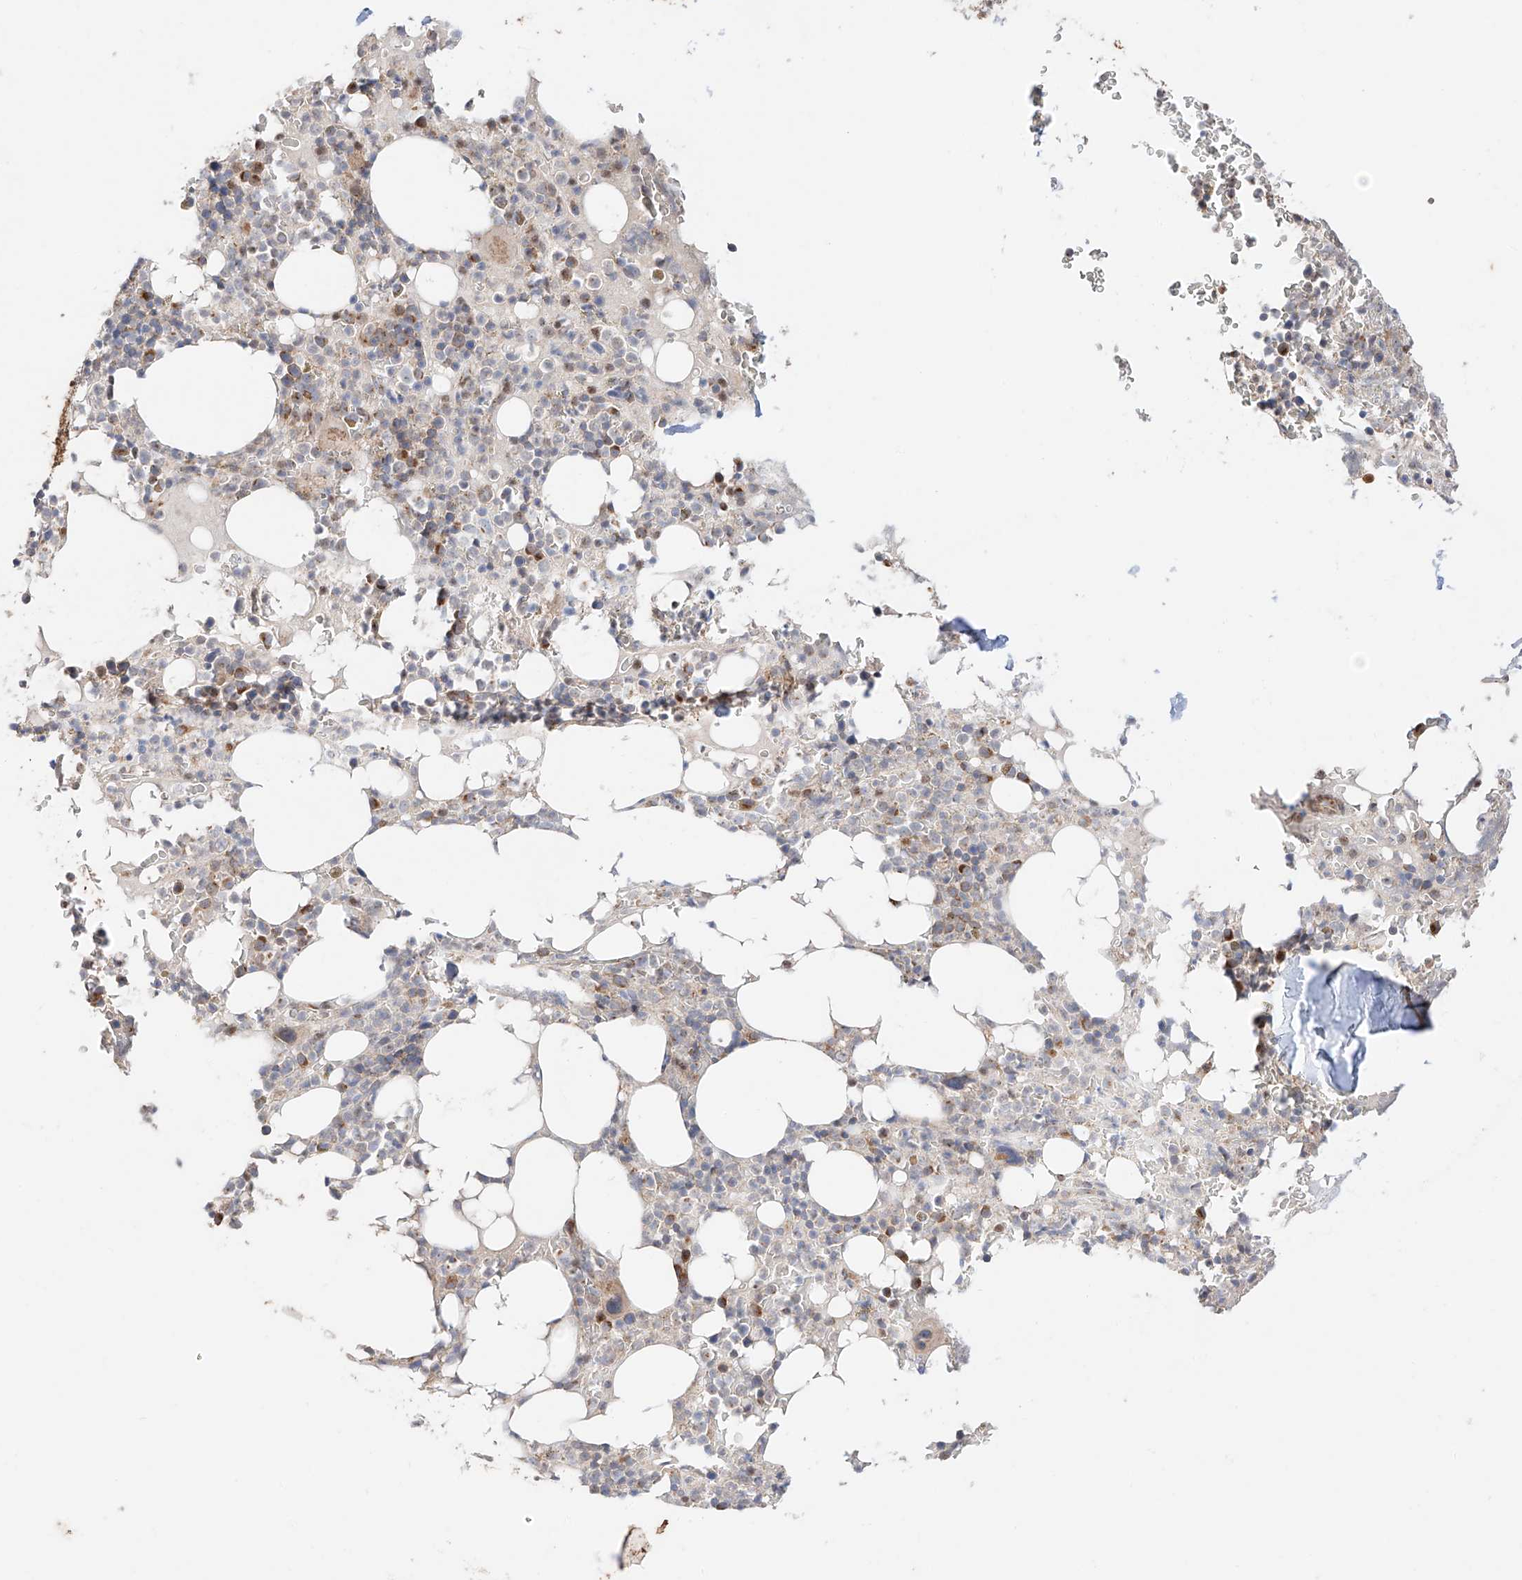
{"staining": {"intensity": "moderate", "quantity": "<25%", "location": "cytoplasmic/membranous"}, "tissue": "bone marrow", "cell_type": "Hematopoietic cells", "image_type": "normal", "snomed": [{"axis": "morphology", "description": "Normal tissue, NOS"}, {"axis": "topography", "description": "Bone marrow"}], "caption": "Protein staining by immunohistochemistry (IHC) demonstrates moderate cytoplasmic/membranous staining in about <25% of hematopoietic cells in normal bone marrow.", "gene": "MOSPD1", "patient": {"sex": "male", "age": 58}}